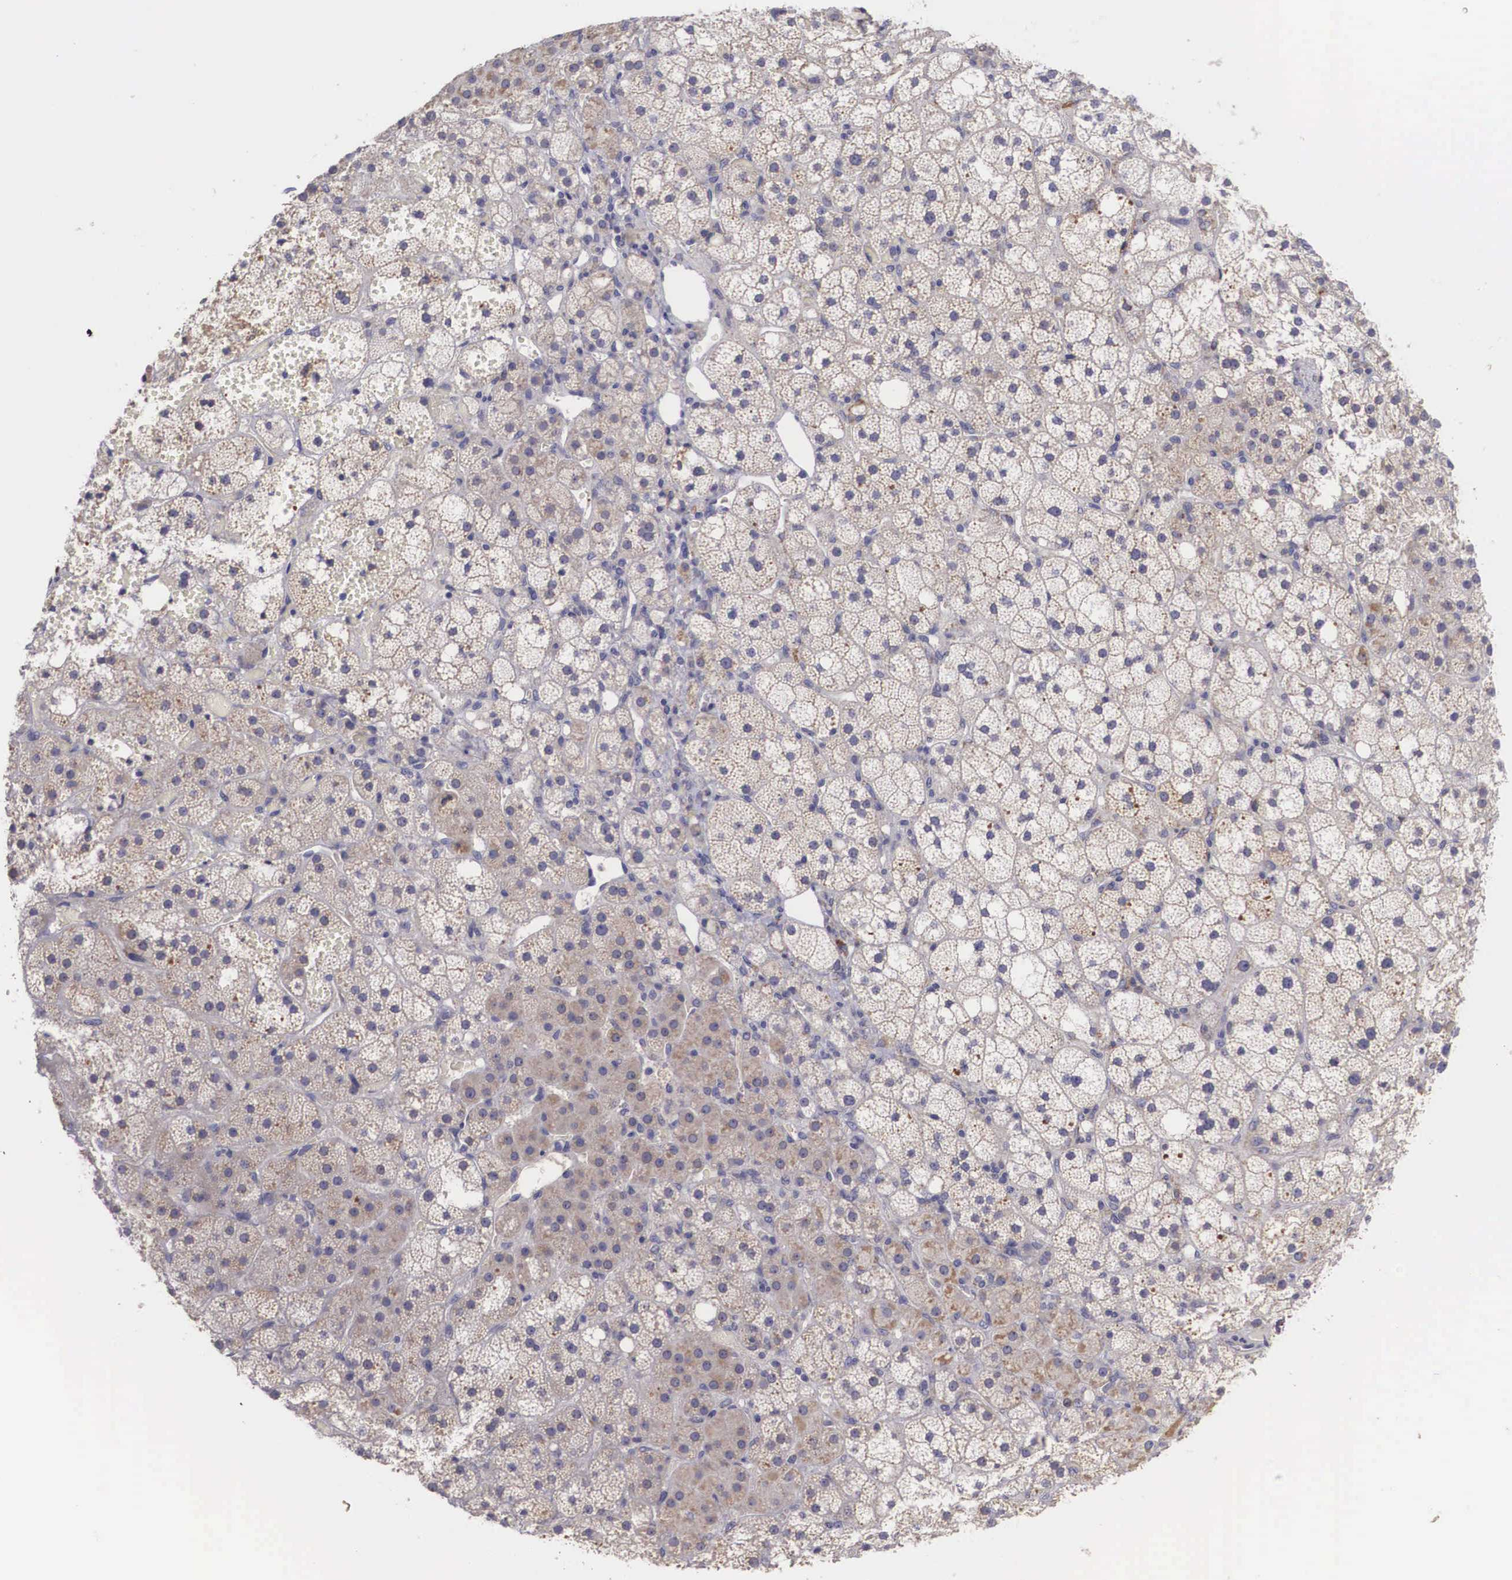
{"staining": {"intensity": "moderate", "quantity": "25%-75%", "location": "cytoplasmic/membranous"}, "tissue": "adrenal gland", "cell_type": "Glandular cells", "image_type": "normal", "snomed": [{"axis": "morphology", "description": "Normal tissue, NOS"}, {"axis": "topography", "description": "Adrenal gland"}], "caption": "Glandular cells show medium levels of moderate cytoplasmic/membranous positivity in approximately 25%-75% of cells in unremarkable adrenal gland. The staining was performed using DAB (3,3'-diaminobenzidine) to visualize the protein expression in brown, while the nuclei were stained in blue with hematoxylin (Magnification: 20x).", "gene": "NREP", "patient": {"sex": "male", "age": 53}}